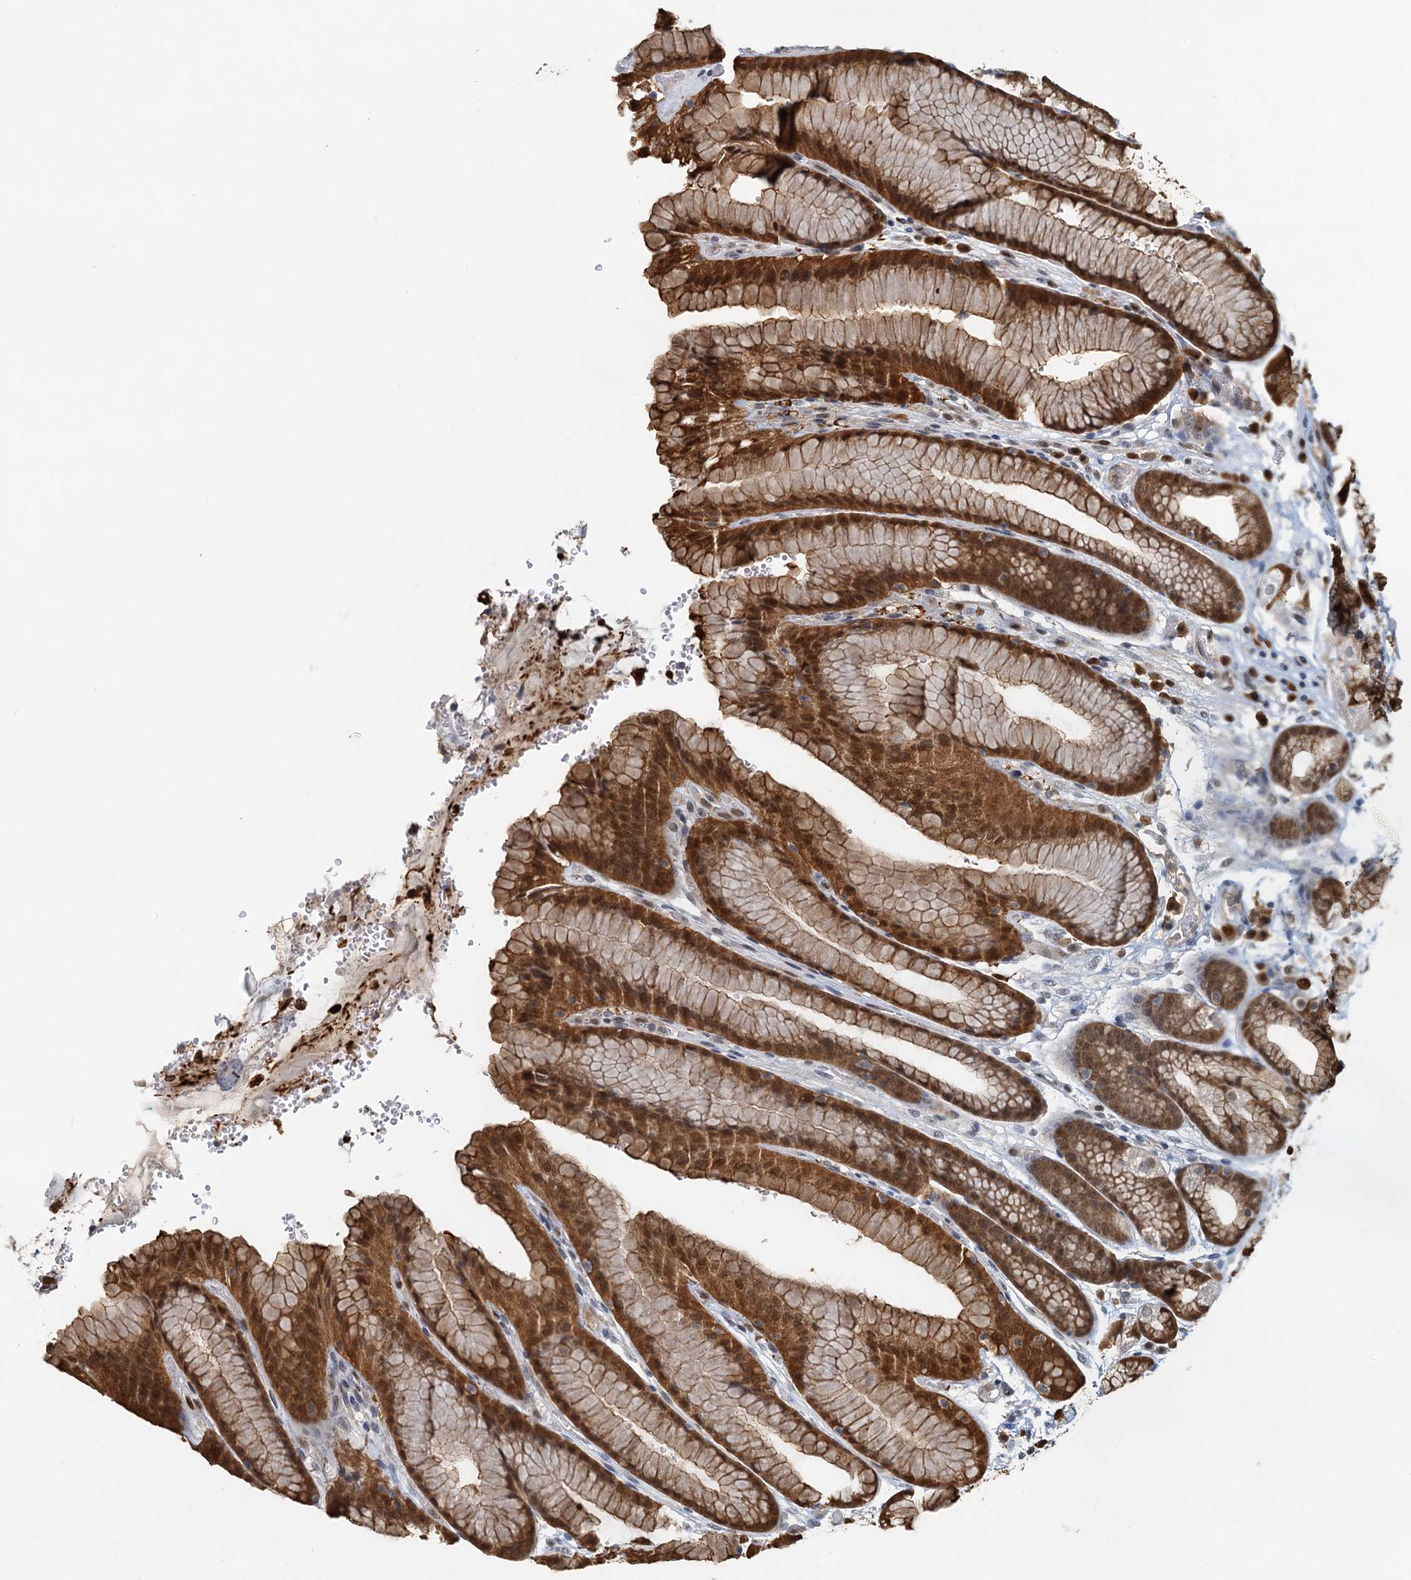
{"staining": {"intensity": "strong", "quantity": "25%-75%", "location": "cytoplasmic/membranous,nuclear"}, "tissue": "stomach", "cell_type": "Glandular cells", "image_type": "normal", "snomed": [{"axis": "morphology", "description": "Normal tissue, NOS"}, {"axis": "morphology", "description": "Adenocarcinoma, NOS"}, {"axis": "topography", "description": "Stomach"}], "caption": "Immunohistochemistry micrograph of benign stomach: stomach stained using IHC shows high levels of strong protein expression localized specifically in the cytoplasmic/membranous,nuclear of glandular cells, appearing as a cytoplasmic/membranous,nuclear brown color.", "gene": "SPINDOC", "patient": {"sex": "male", "age": 57}}